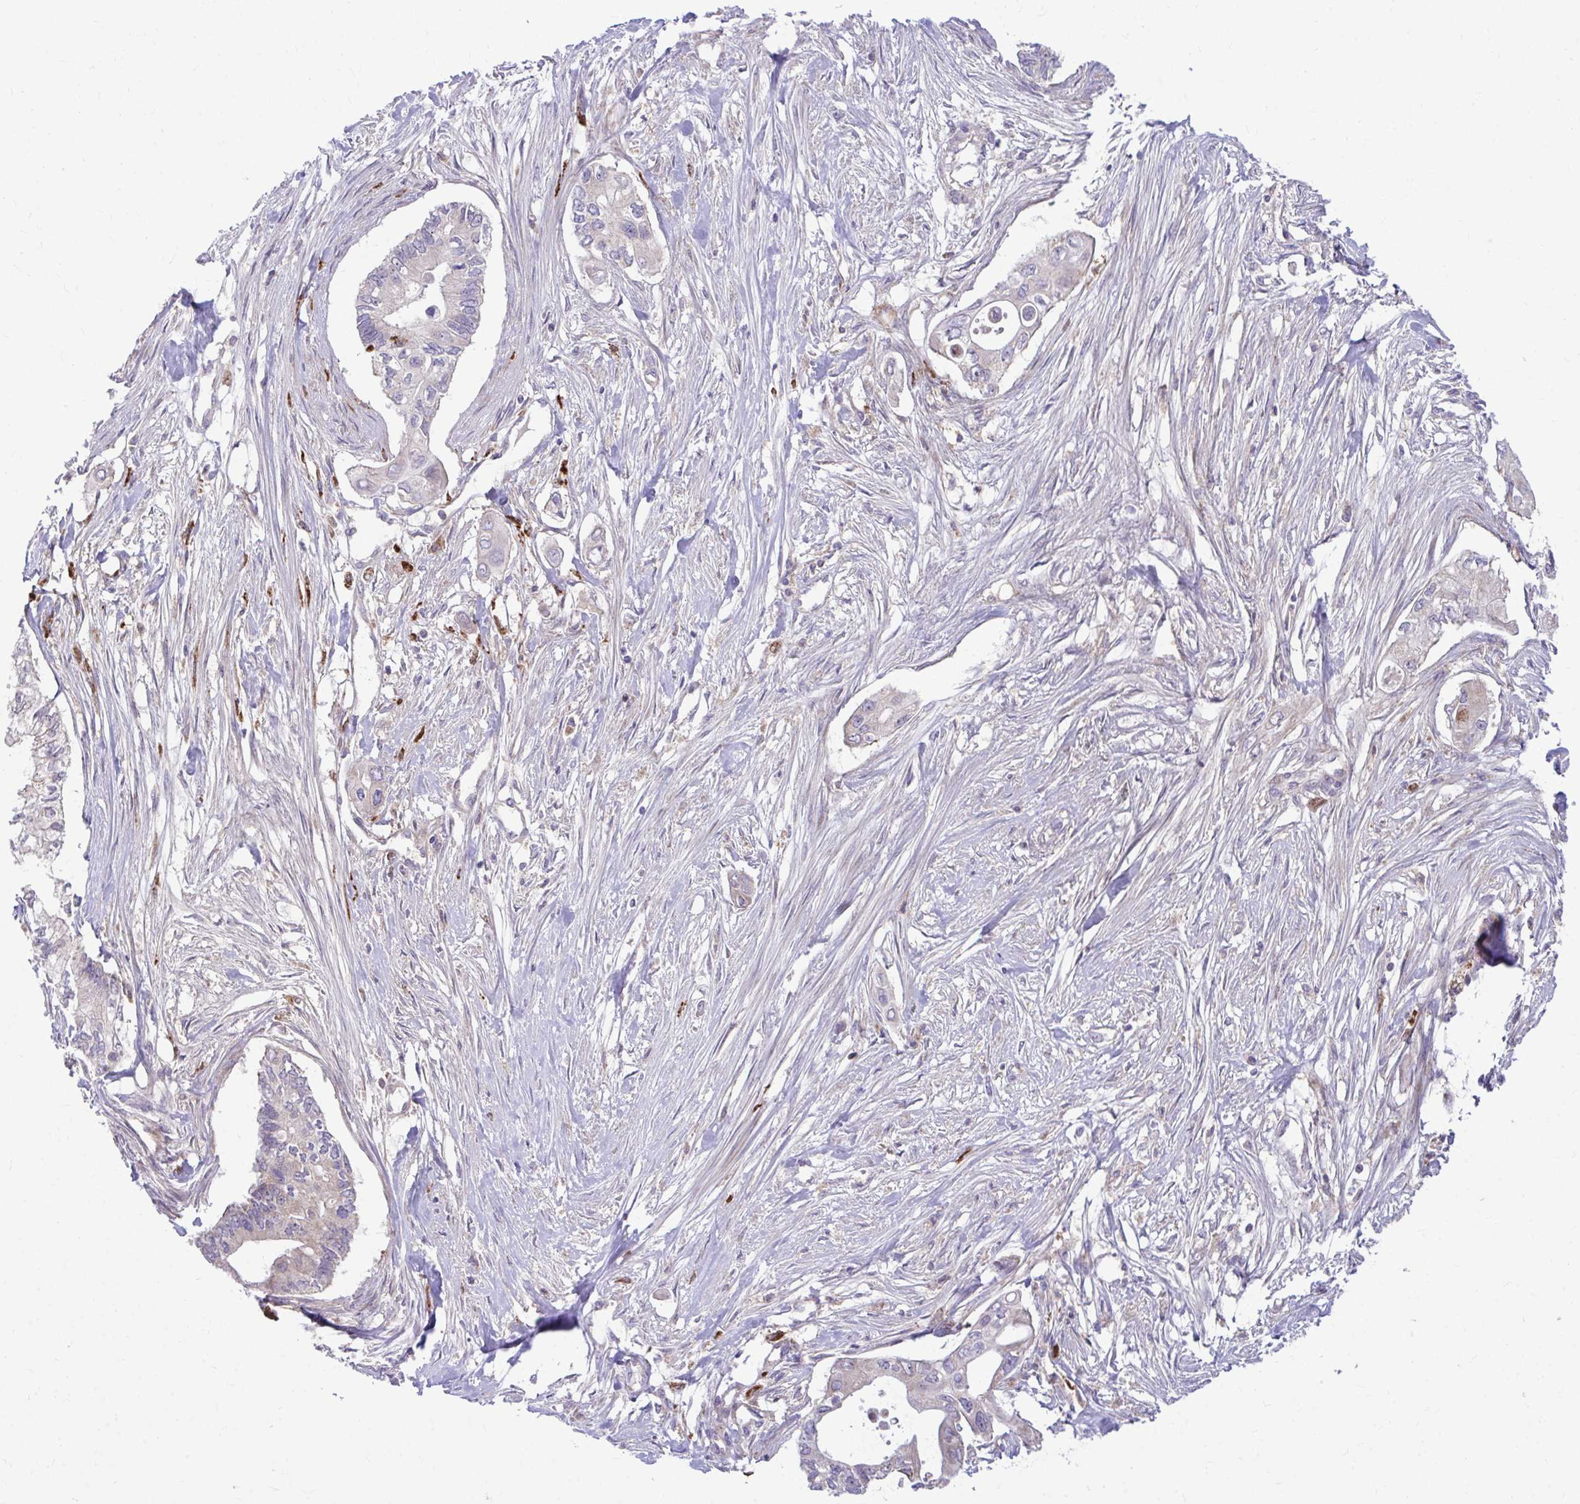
{"staining": {"intensity": "negative", "quantity": "none", "location": "none"}, "tissue": "pancreatic cancer", "cell_type": "Tumor cells", "image_type": "cancer", "snomed": [{"axis": "morphology", "description": "Adenocarcinoma, NOS"}, {"axis": "topography", "description": "Pancreas"}], "caption": "IHC image of neoplastic tissue: human adenocarcinoma (pancreatic) stained with DAB reveals no significant protein staining in tumor cells.", "gene": "C16orf54", "patient": {"sex": "female", "age": 63}}